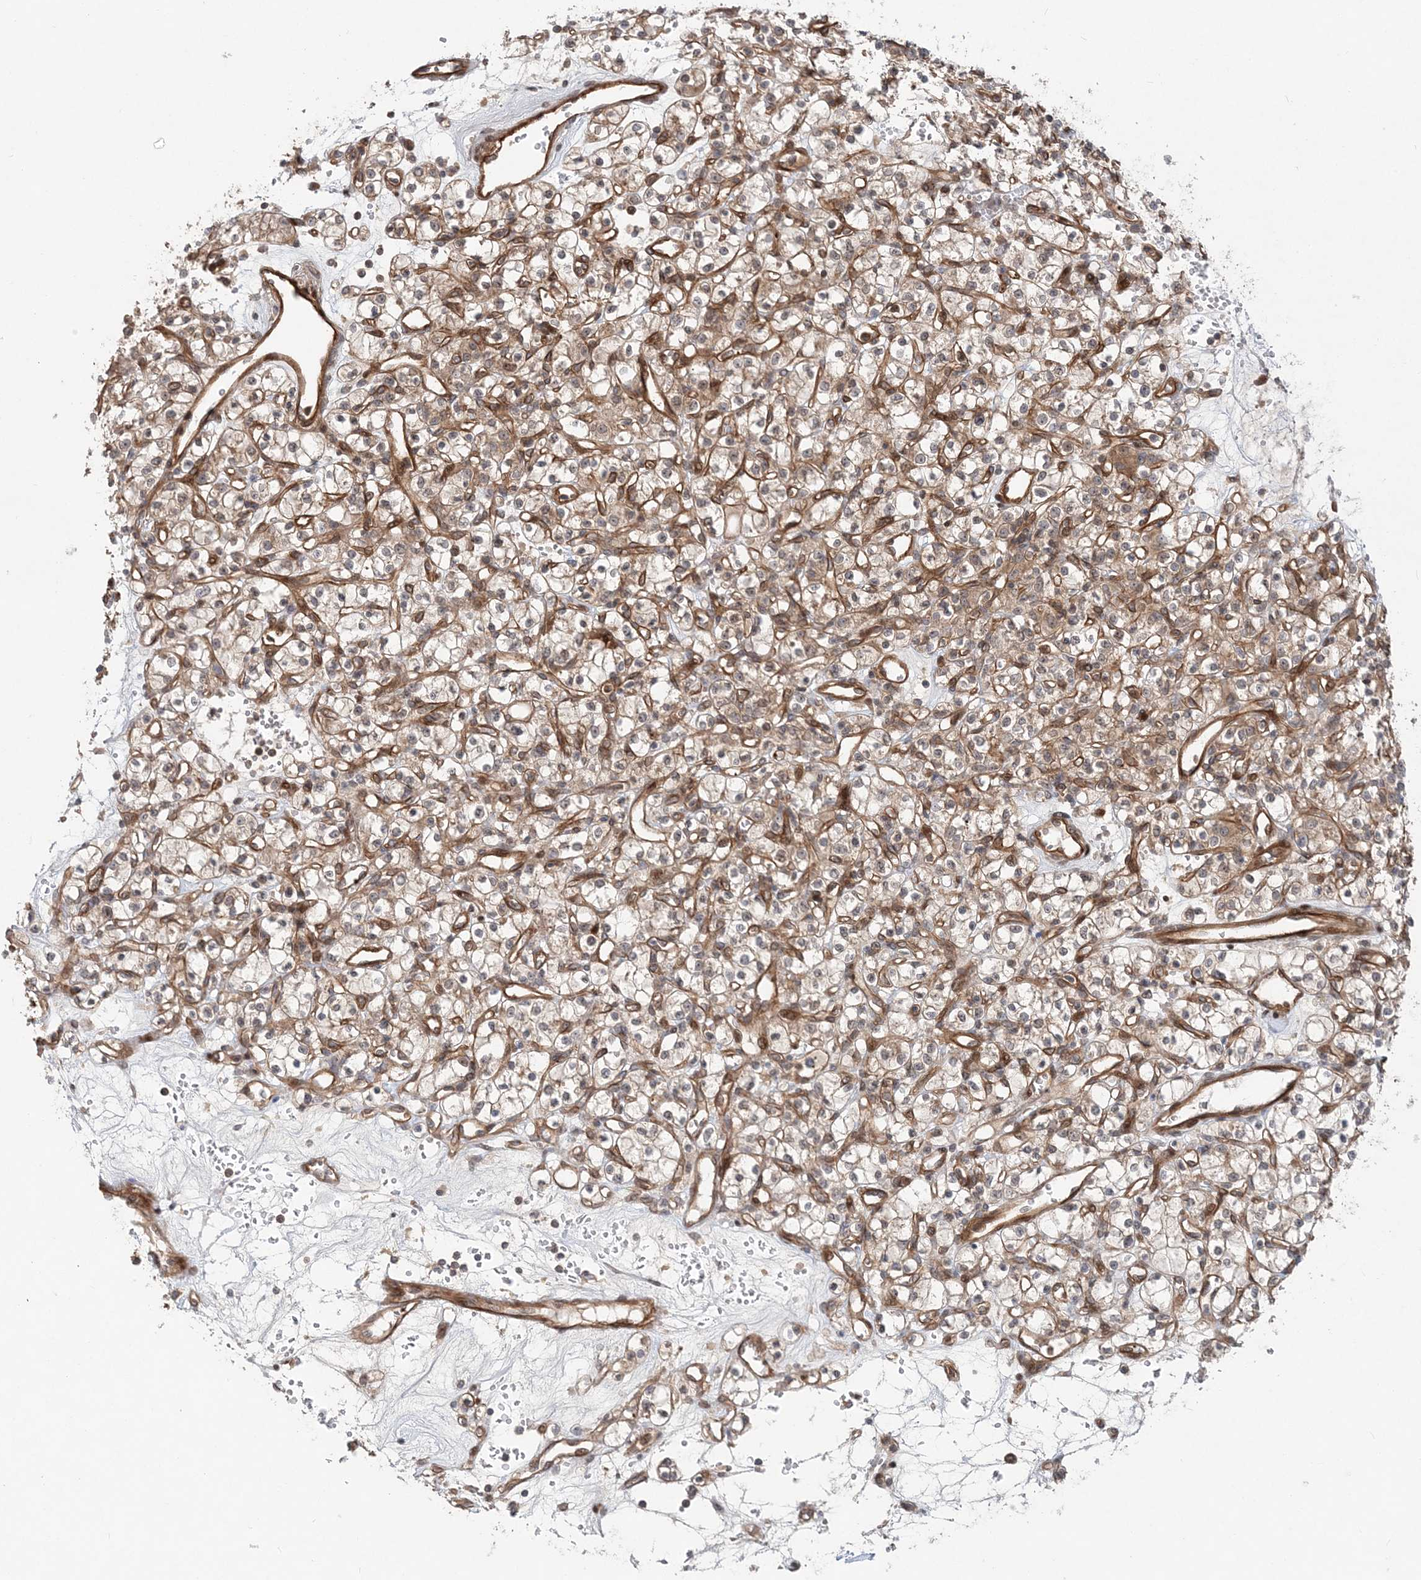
{"staining": {"intensity": "moderate", "quantity": ">75%", "location": "cytoplasmic/membranous"}, "tissue": "renal cancer", "cell_type": "Tumor cells", "image_type": "cancer", "snomed": [{"axis": "morphology", "description": "Adenocarcinoma, NOS"}, {"axis": "topography", "description": "Kidney"}], "caption": "Immunohistochemistry staining of renal cancer, which displays medium levels of moderate cytoplasmic/membranous positivity in approximately >75% of tumor cells indicating moderate cytoplasmic/membranous protein expression. The staining was performed using DAB (brown) for protein detection and nuclei were counterstained in hematoxylin (blue).", "gene": "GEMIN5", "patient": {"sex": "female", "age": 59}}